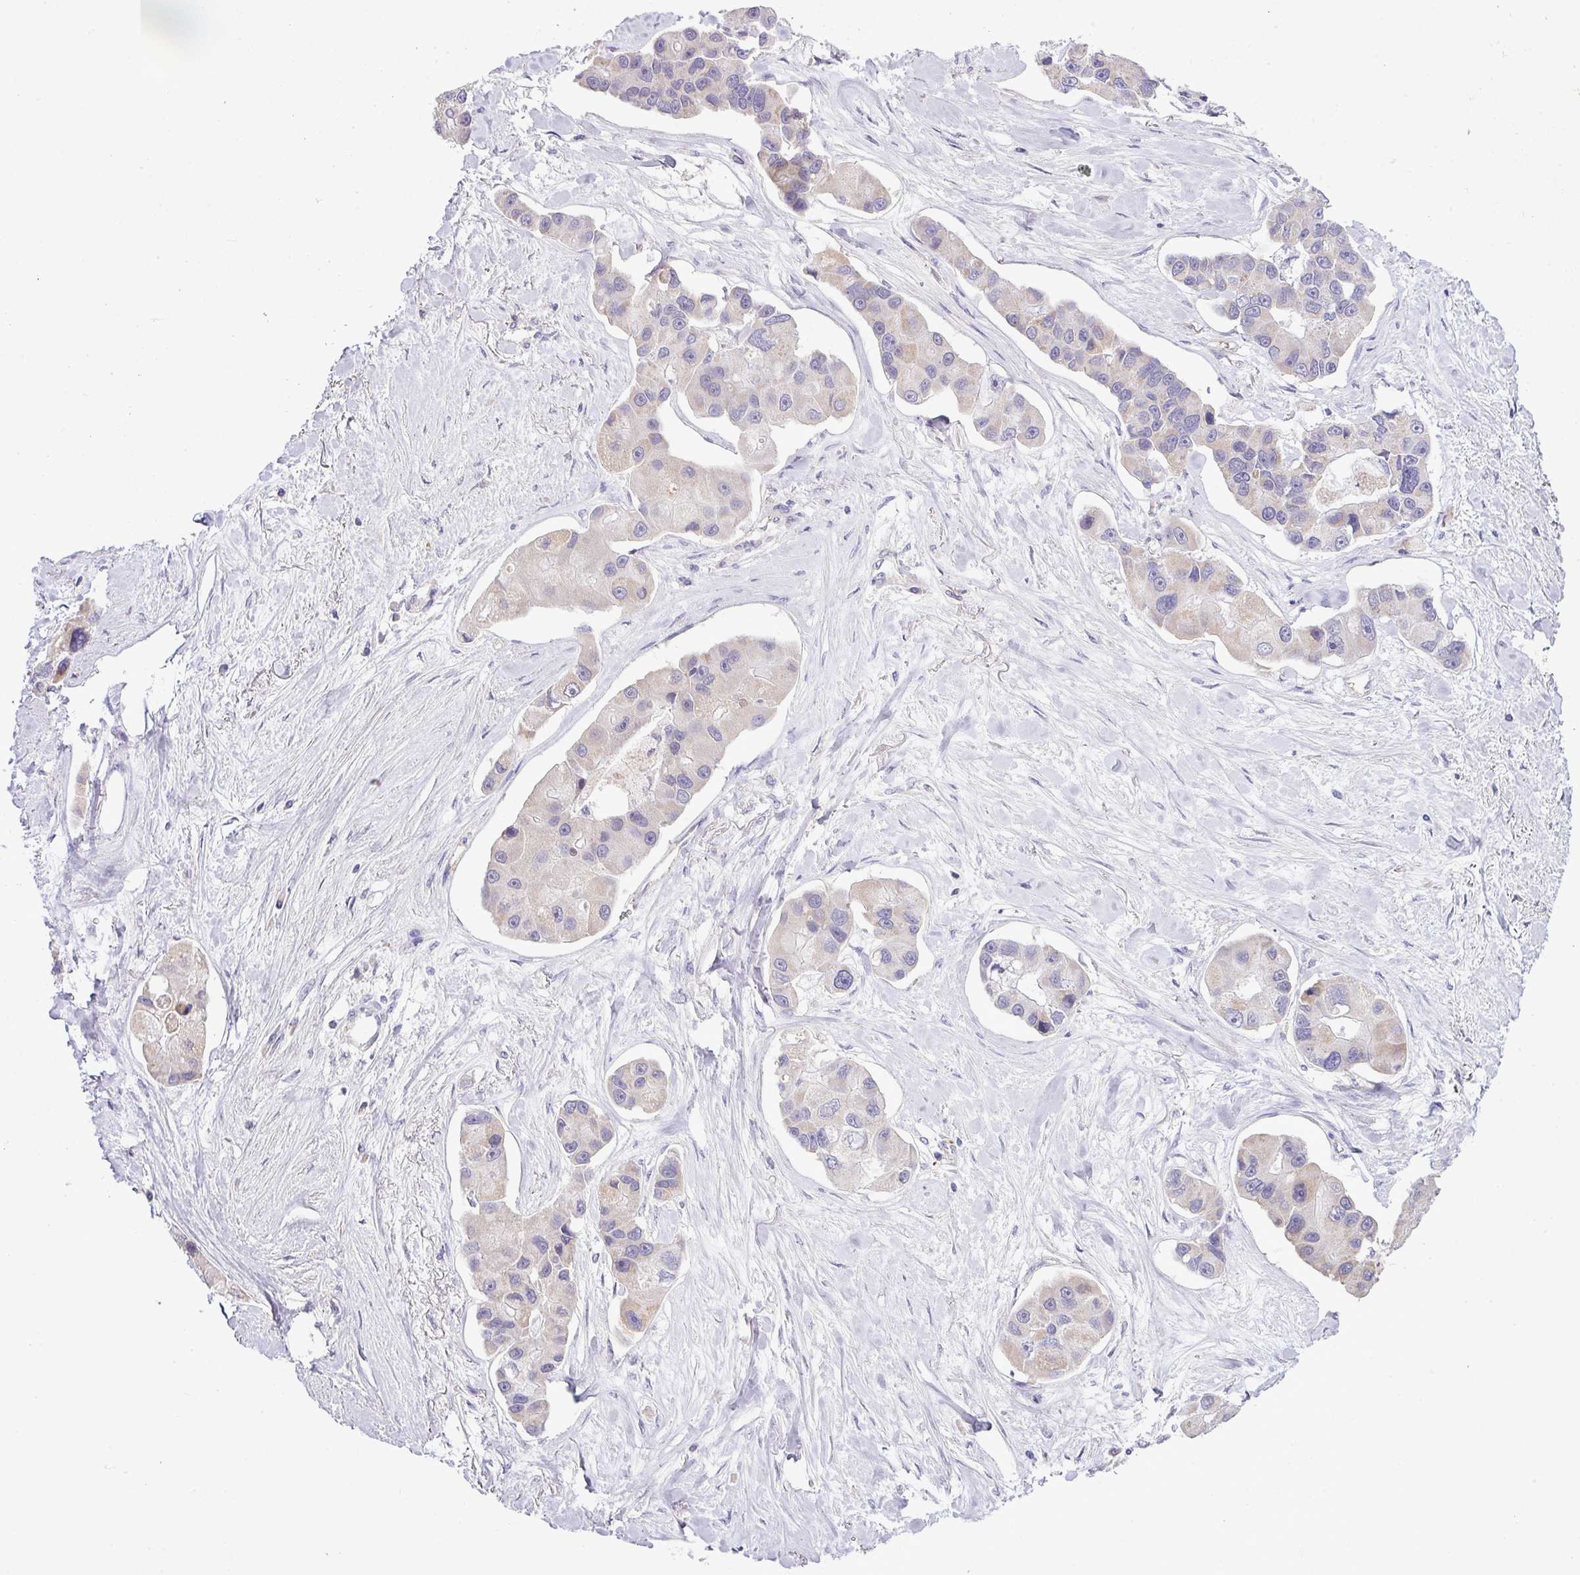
{"staining": {"intensity": "negative", "quantity": "none", "location": "none"}, "tissue": "lung cancer", "cell_type": "Tumor cells", "image_type": "cancer", "snomed": [{"axis": "morphology", "description": "Adenocarcinoma, NOS"}, {"axis": "topography", "description": "Lung"}], "caption": "IHC histopathology image of lung adenocarcinoma stained for a protein (brown), which reveals no staining in tumor cells.", "gene": "HBEGF", "patient": {"sex": "female", "age": 54}}